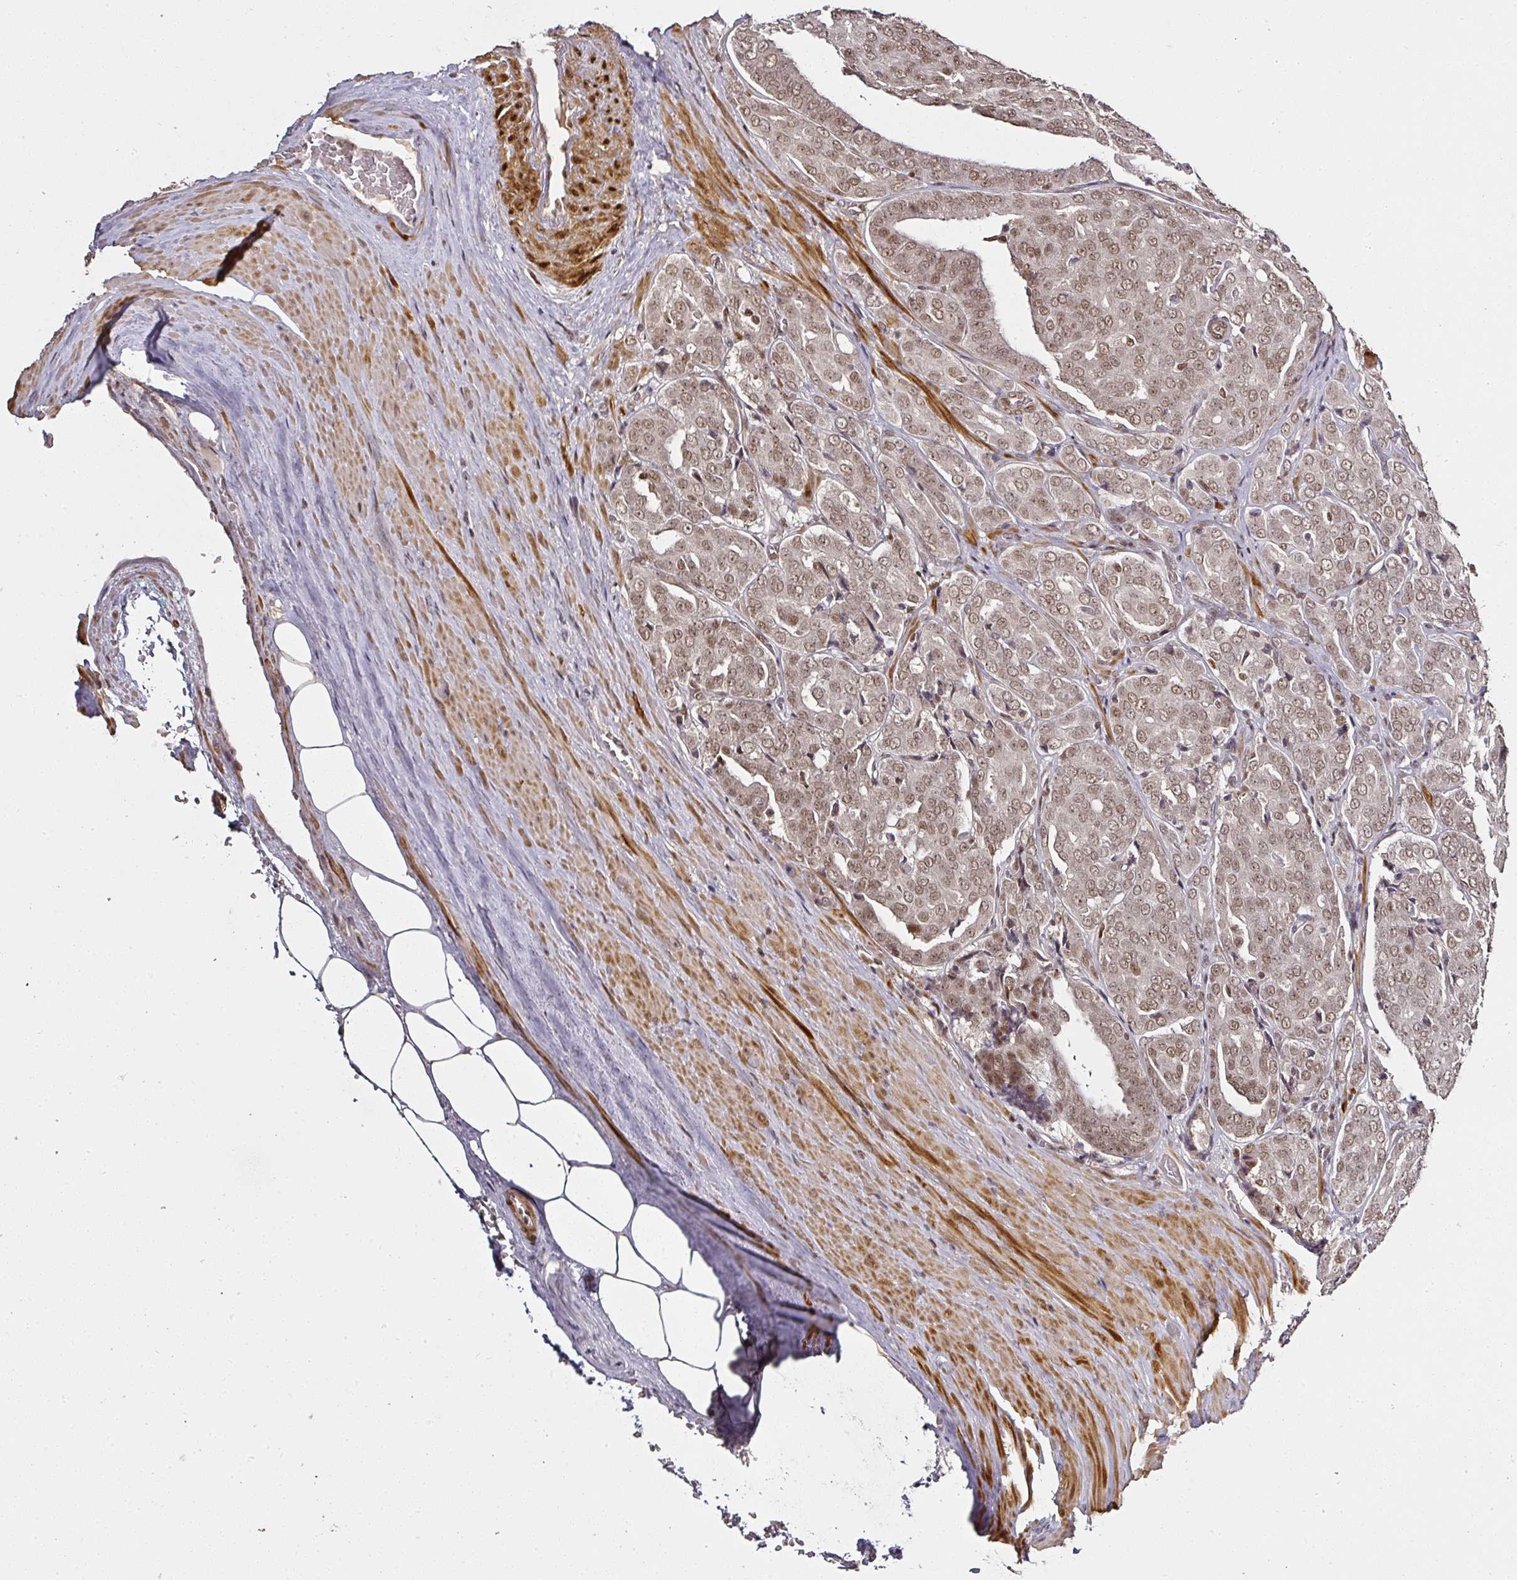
{"staining": {"intensity": "moderate", "quantity": ">75%", "location": "nuclear"}, "tissue": "prostate cancer", "cell_type": "Tumor cells", "image_type": "cancer", "snomed": [{"axis": "morphology", "description": "Adenocarcinoma, High grade"}, {"axis": "topography", "description": "Prostate"}], "caption": "The histopathology image reveals immunohistochemical staining of adenocarcinoma (high-grade) (prostate). There is moderate nuclear positivity is identified in about >75% of tumor cells.", "gene": "GPRIN2", "patient": {"sex": "male", "age": 68}}